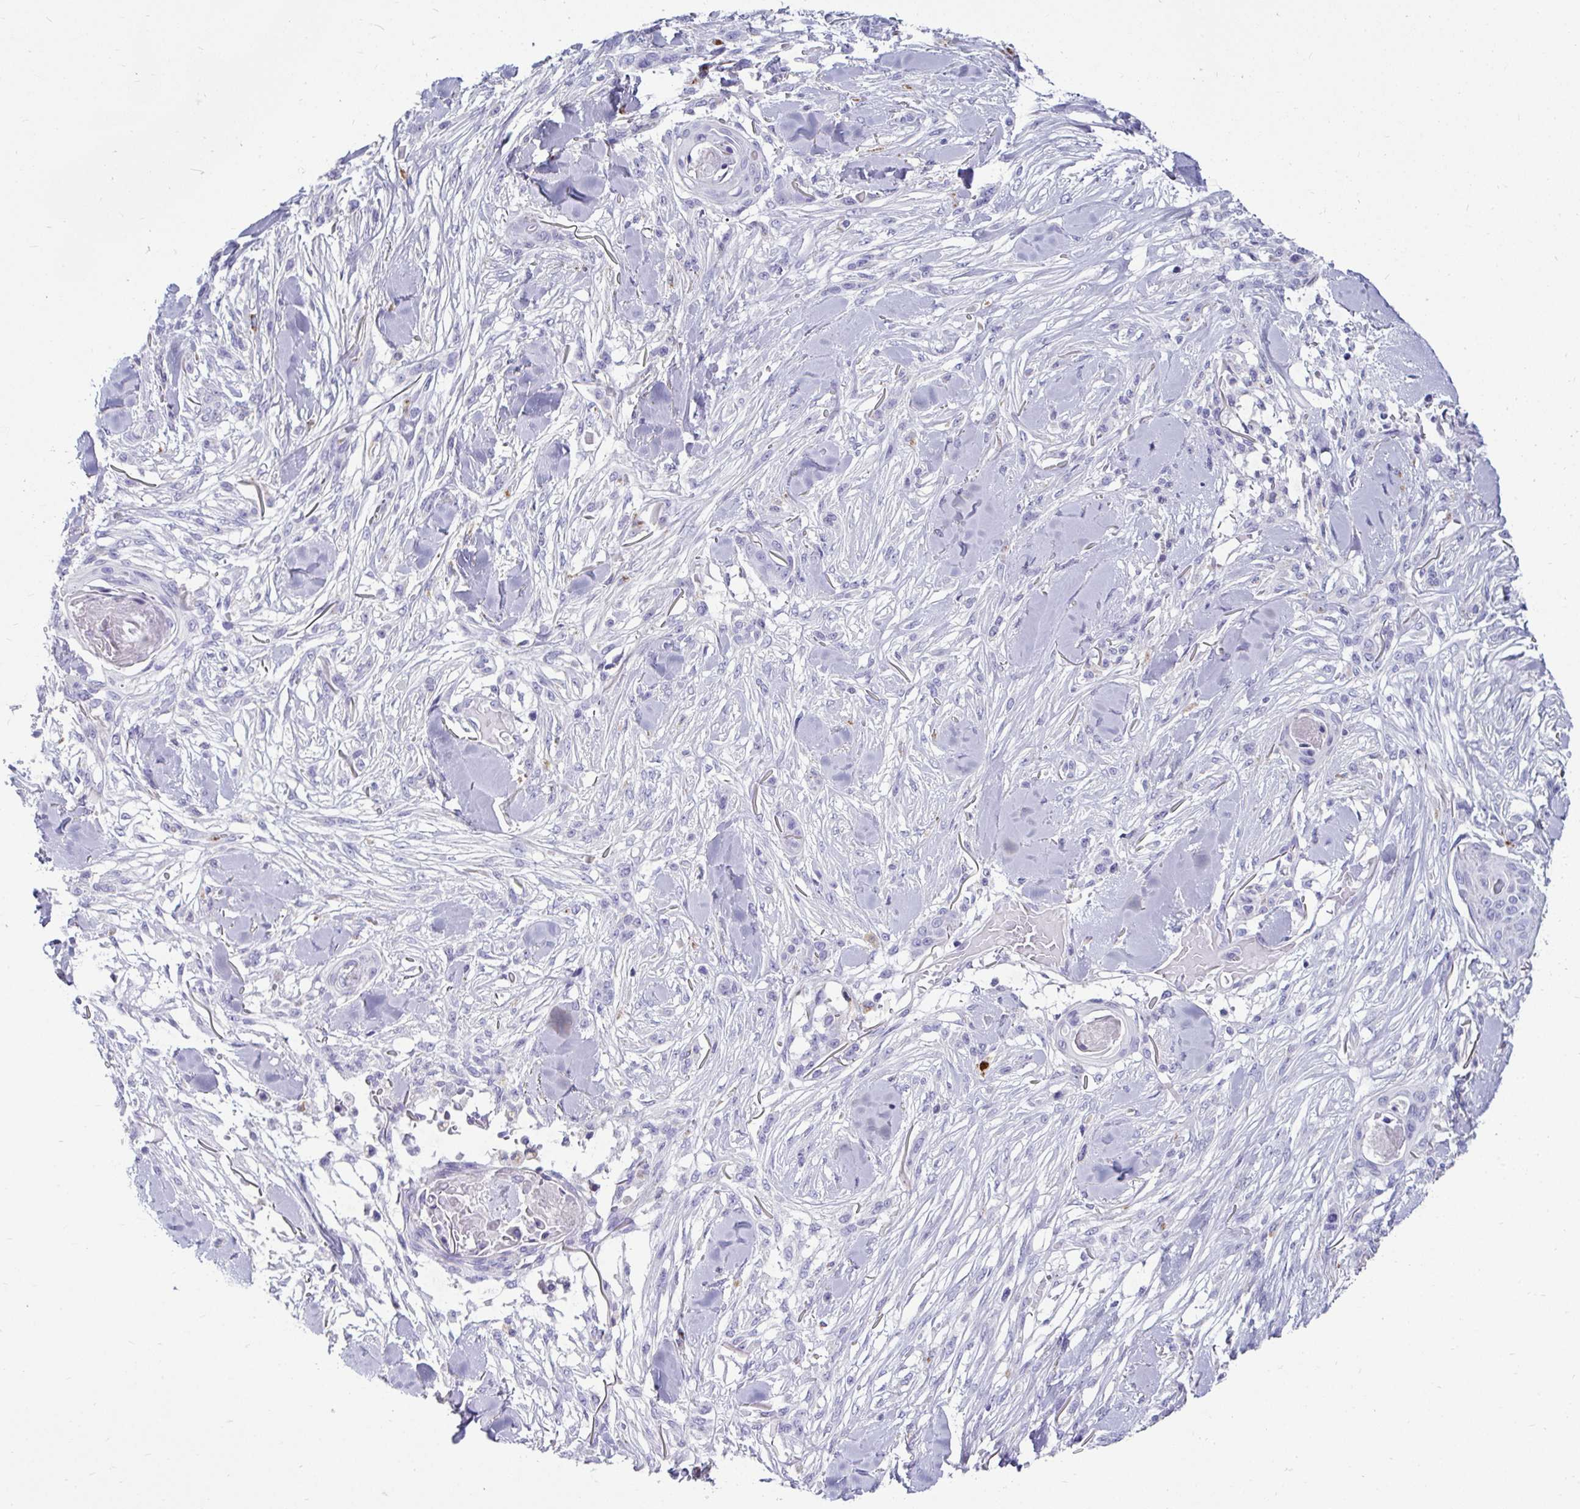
{"staining": {"intensity": "negative", "quantity": "none", "location": "none"}, "tissue": "skin cancer", "cell_type": "Tumor cells", "image_type": "cancer", "snomed": [{"axis": "morphology", "description": "Squamous cell carcinoma, NOS"}, {"axis": "topography", "description": "Skin"}], "caption": "IHC image of human squamous cell carcinoma (skin) stained for a protein (brown), which reveals no staining in tumor cells.", "gene": "CTSZ", "patient": {"sex": "female", "age": 59}}